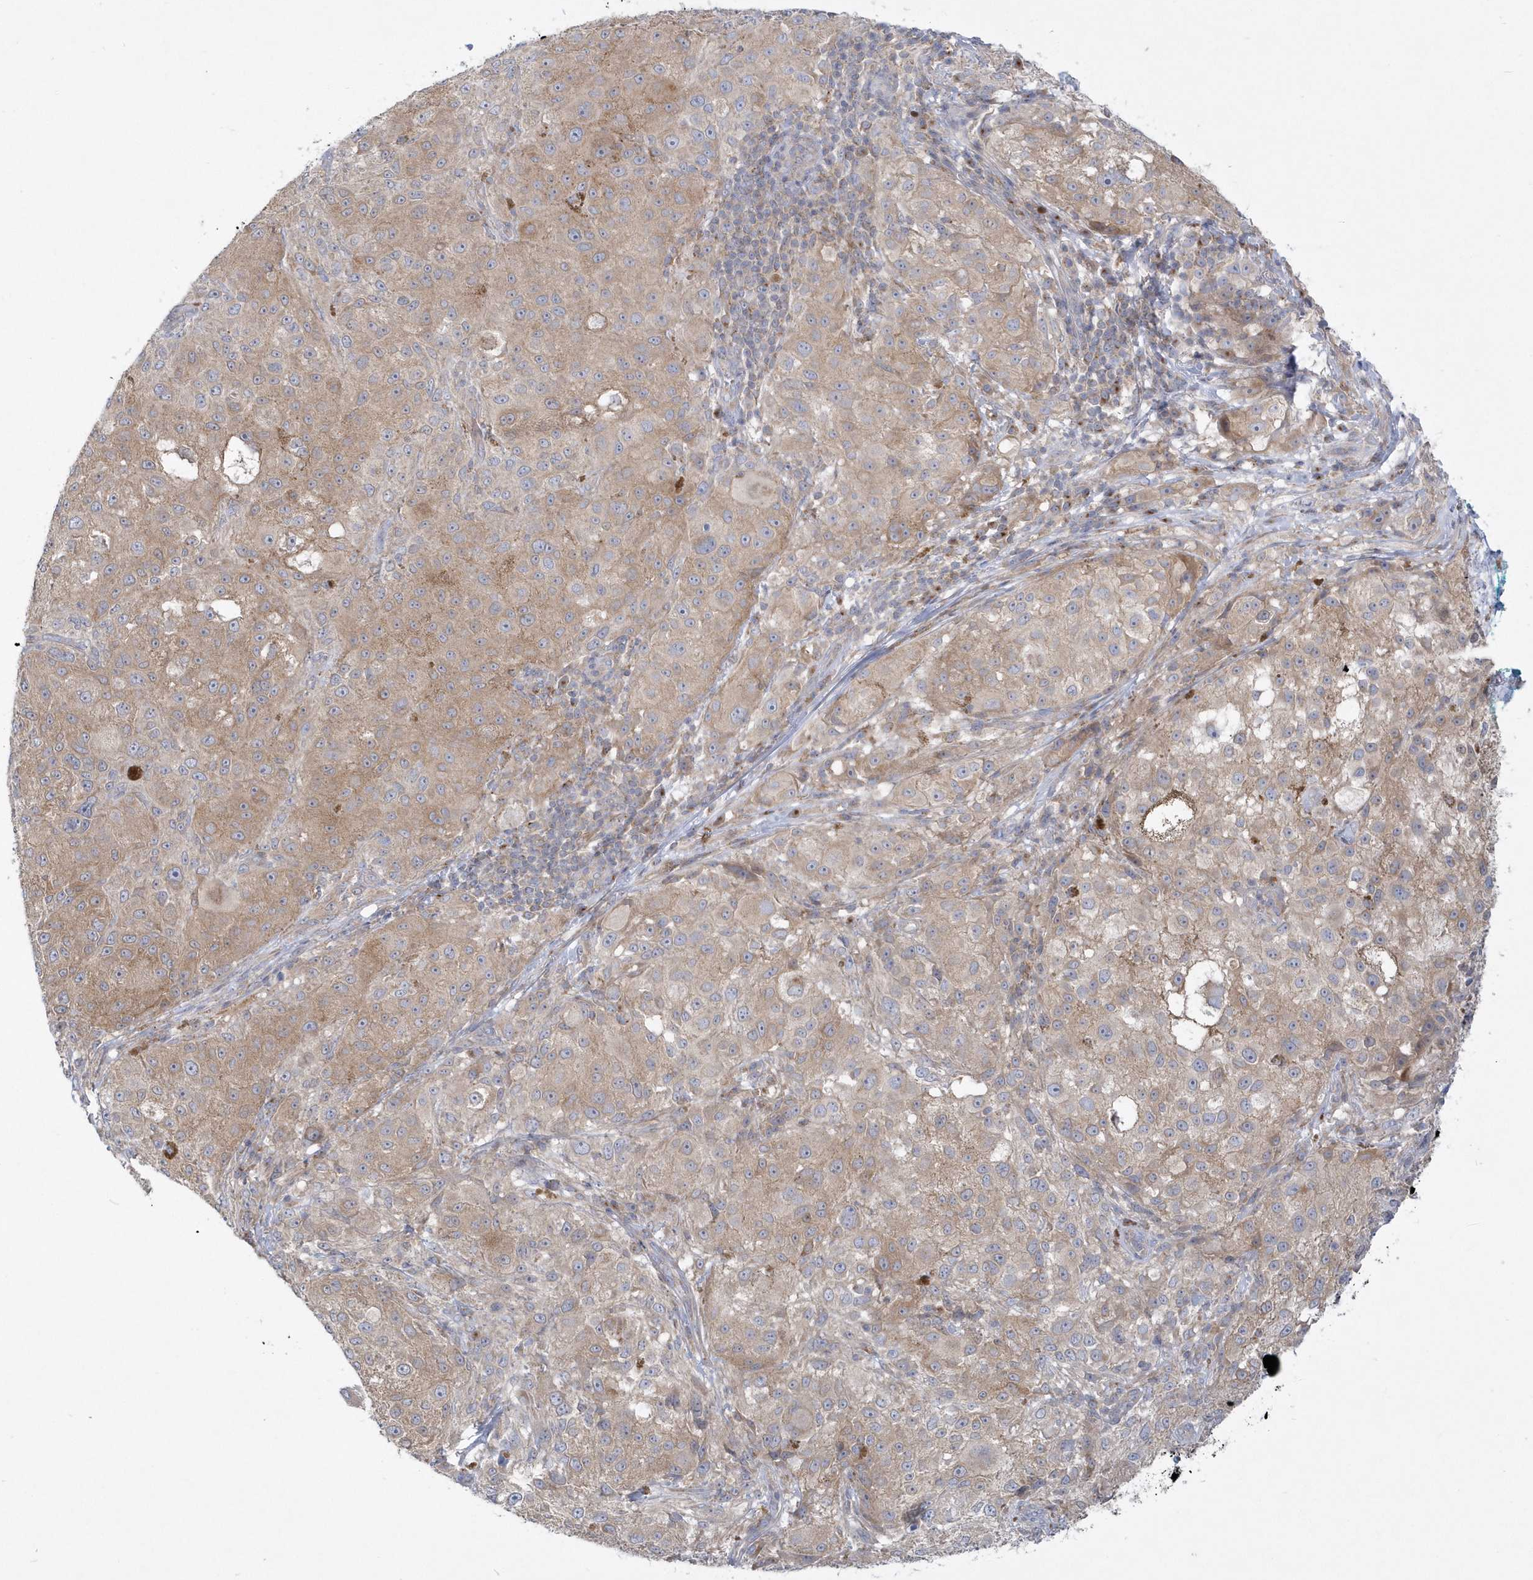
{"staining": {"intensity": "weak", "quantity": "25%-75%", "location": "cytoplasmic/membranous"}, "tissue": "melanoma", "cell_type": "Tumor cells", "image_type": "cancer", "snomed": [{"axis": "morphology", "description": "Necrosis, NOS"}, {"axis": "morphology", "description": "Malignant melanoma, NOS"}, {"axis": "topography", "description": "Skin"}], "caption": "Melanoma stained with DAB immunohistochemistry shows low levels of weak cytoplasmic/membranous positivity in about 25%-75% of tumor cells.", "gene": "DNAJC18", "patient": {"sex": "female", "age": 87}}